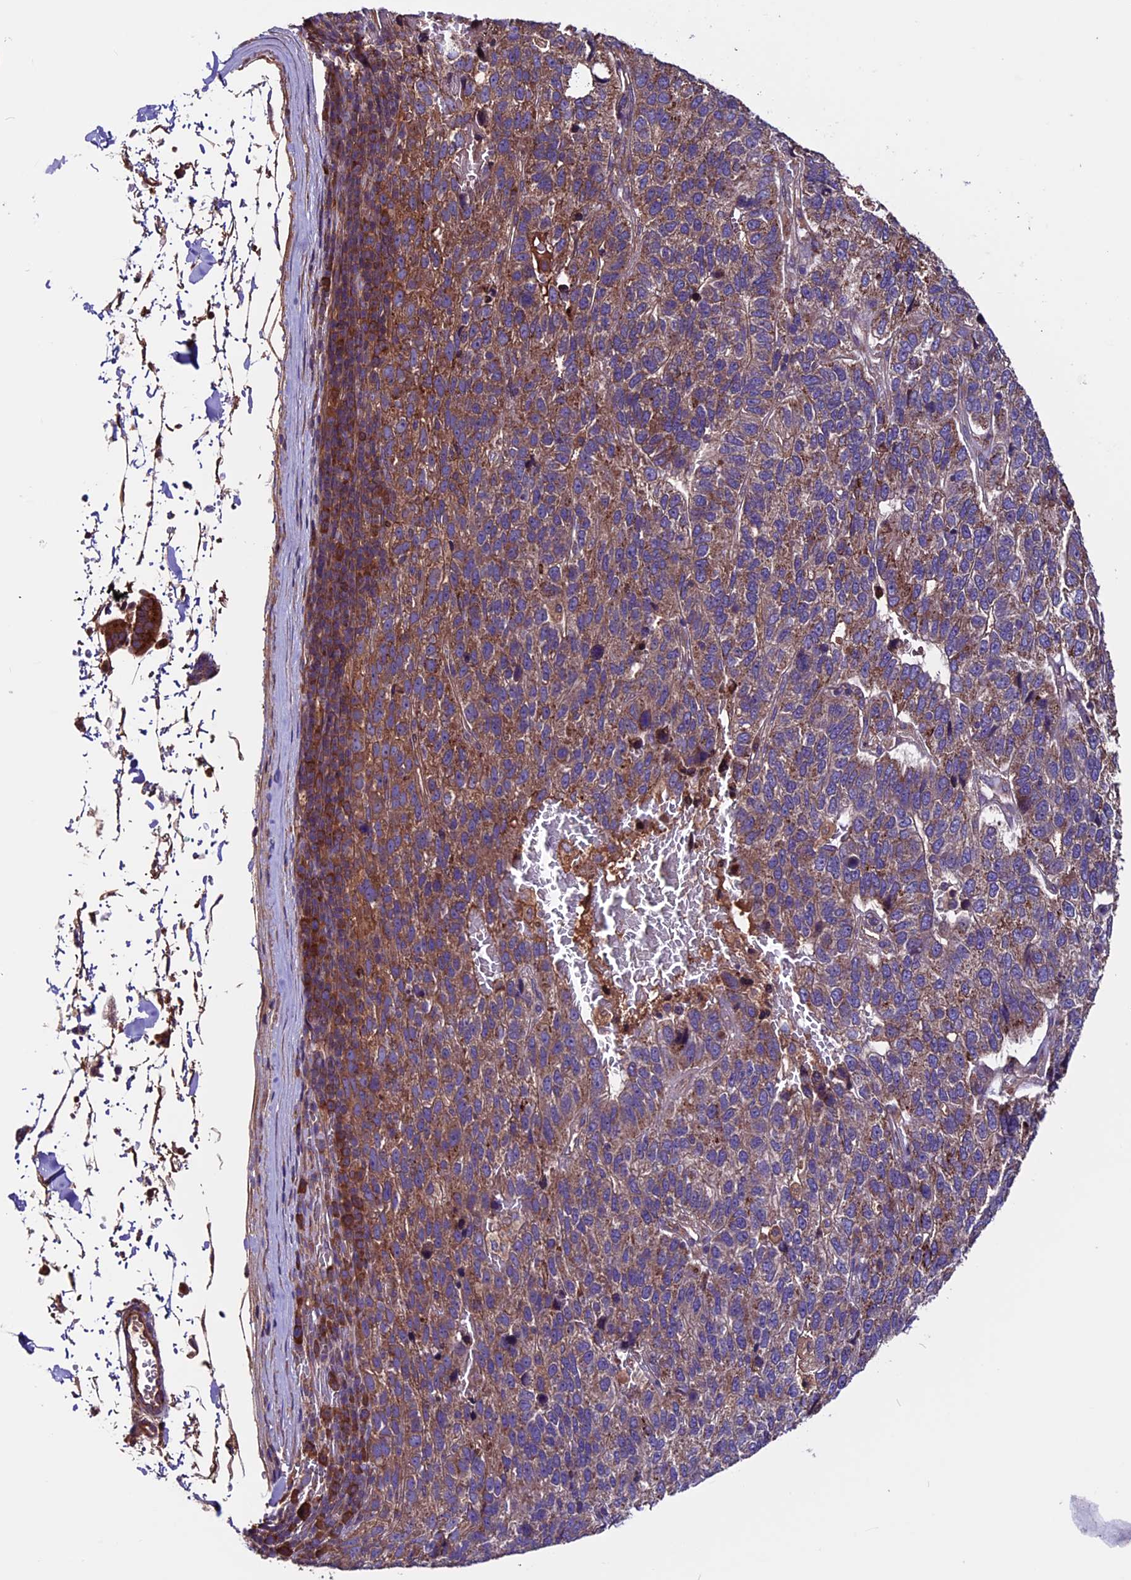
{"staining": {"intensity": "moderate", "quantity": "25%-75%", "location": "cytoplasmic/membranous"}, "tissue": "pancreatic cancer", "cell_type": "Tumor cells", "image_type": "cancer", "snomed": [{"axis": "morphology", "description": "Adenocarcinoma, NOS"}, {"axis": "topography", "description": "Pancreas"}], "caption": "IHC photomicrograph of human pancreatic cancer (adenocarcinoma) stained for a protein (brown), which demonstrates medium levels of moderate cytoplasmic/membranous positivity in approximately 25%-75% of tumor cells.", "gene": "ZNF598", "patient": {"sex": "female", "age": 61}}